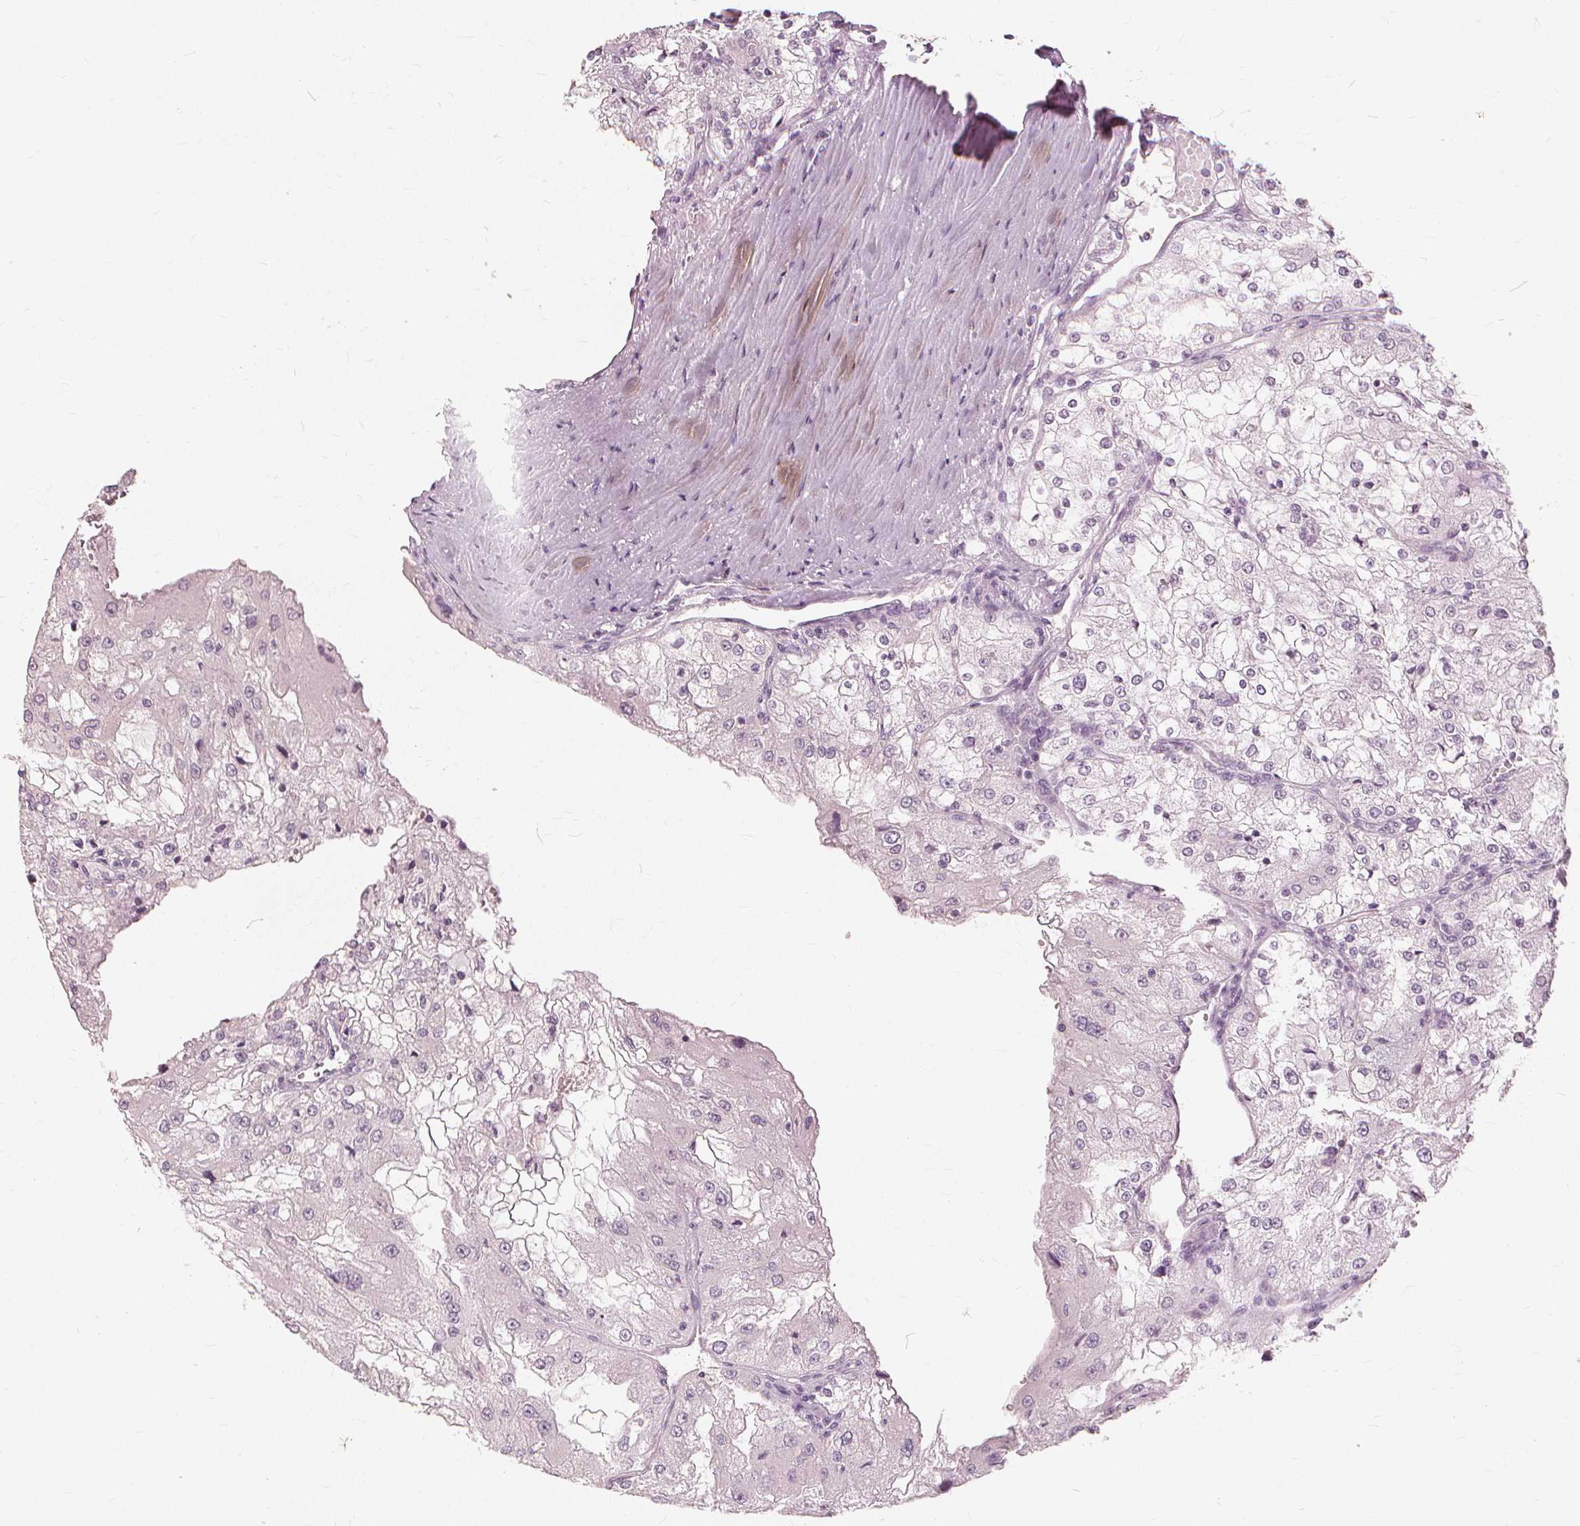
{"staining": {"intensity": "negative", "quantity": "none", "location": "none"}, "tissue": "renal cancer", "cell_type": "Tumor cells", "image_type": "cancer", "snomed": [{"axis": "morphology", "description": "Adenocarcinoma, NOS"}, {"axis": "topography", "description": "Kidney"}], "caption": "Photomicrograph shows no protein staining in tumor cells of renal adenocarcinoma tissue.", "gene": "SFTPD", "patient": {"sex": "female", "age": 74}}